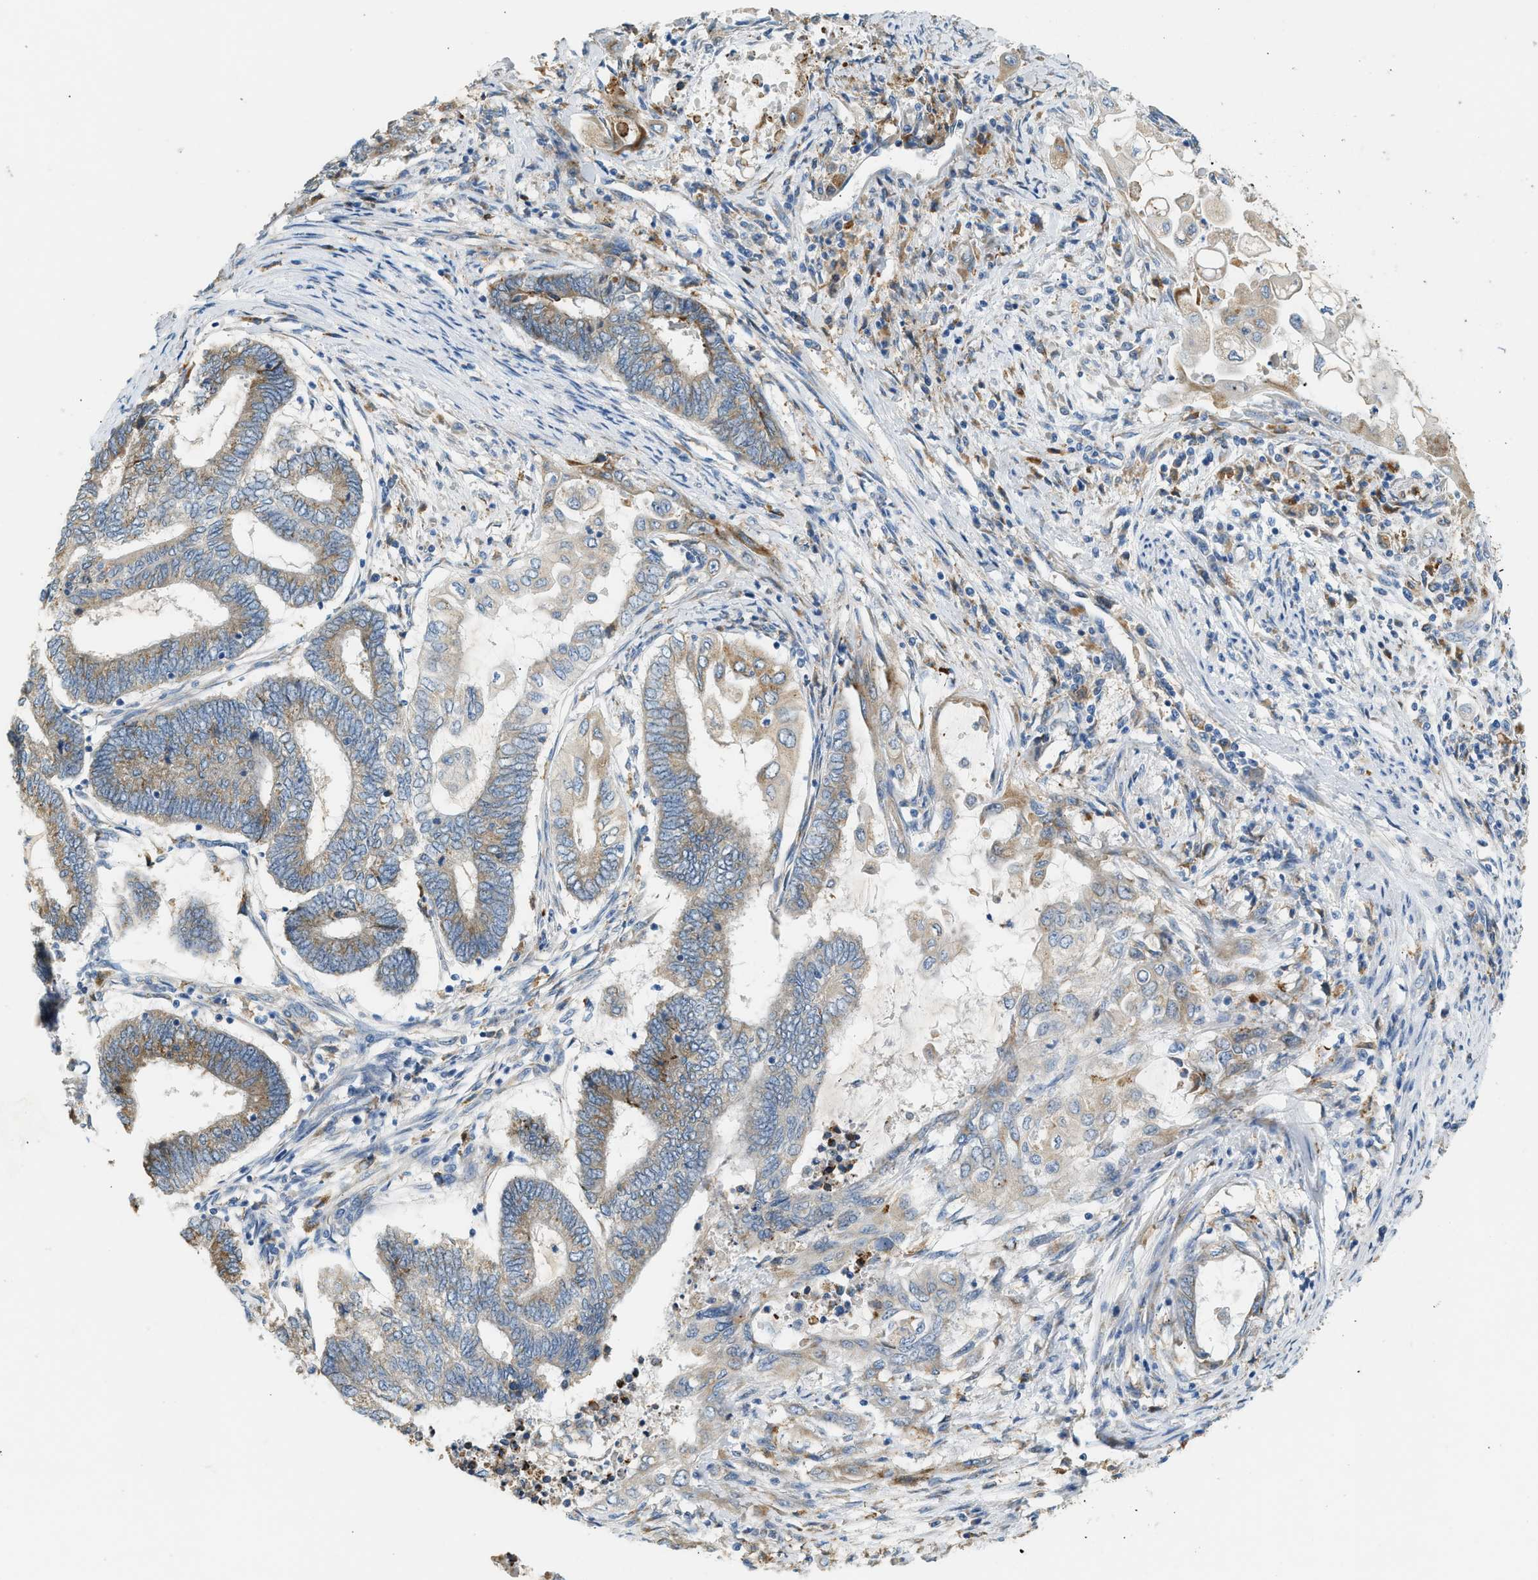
{"staining": {"intensity": "moderate", "quantity": ">75%", "location": "cytoplasmic/membranous"}, "tissue": "endometrial cancer", "cell_type": "Tumor cells", "image_type": "cancer", "snomed": [{"axis": "morphology", "description": "Adenocarcinoma, NOS"}, {"axis": "topography", "description": "Uterus"}, {"axis": "topography", "description": "Endometrium"}], "caption": "A photomicrograph of human adenocarcinoma (endometrial) stained for a protein displays moderate cytoplasmic/membranous brown staining in tumor cells.", "gene": "CTSB", "patient": {"sex": "female", "age": 70}}